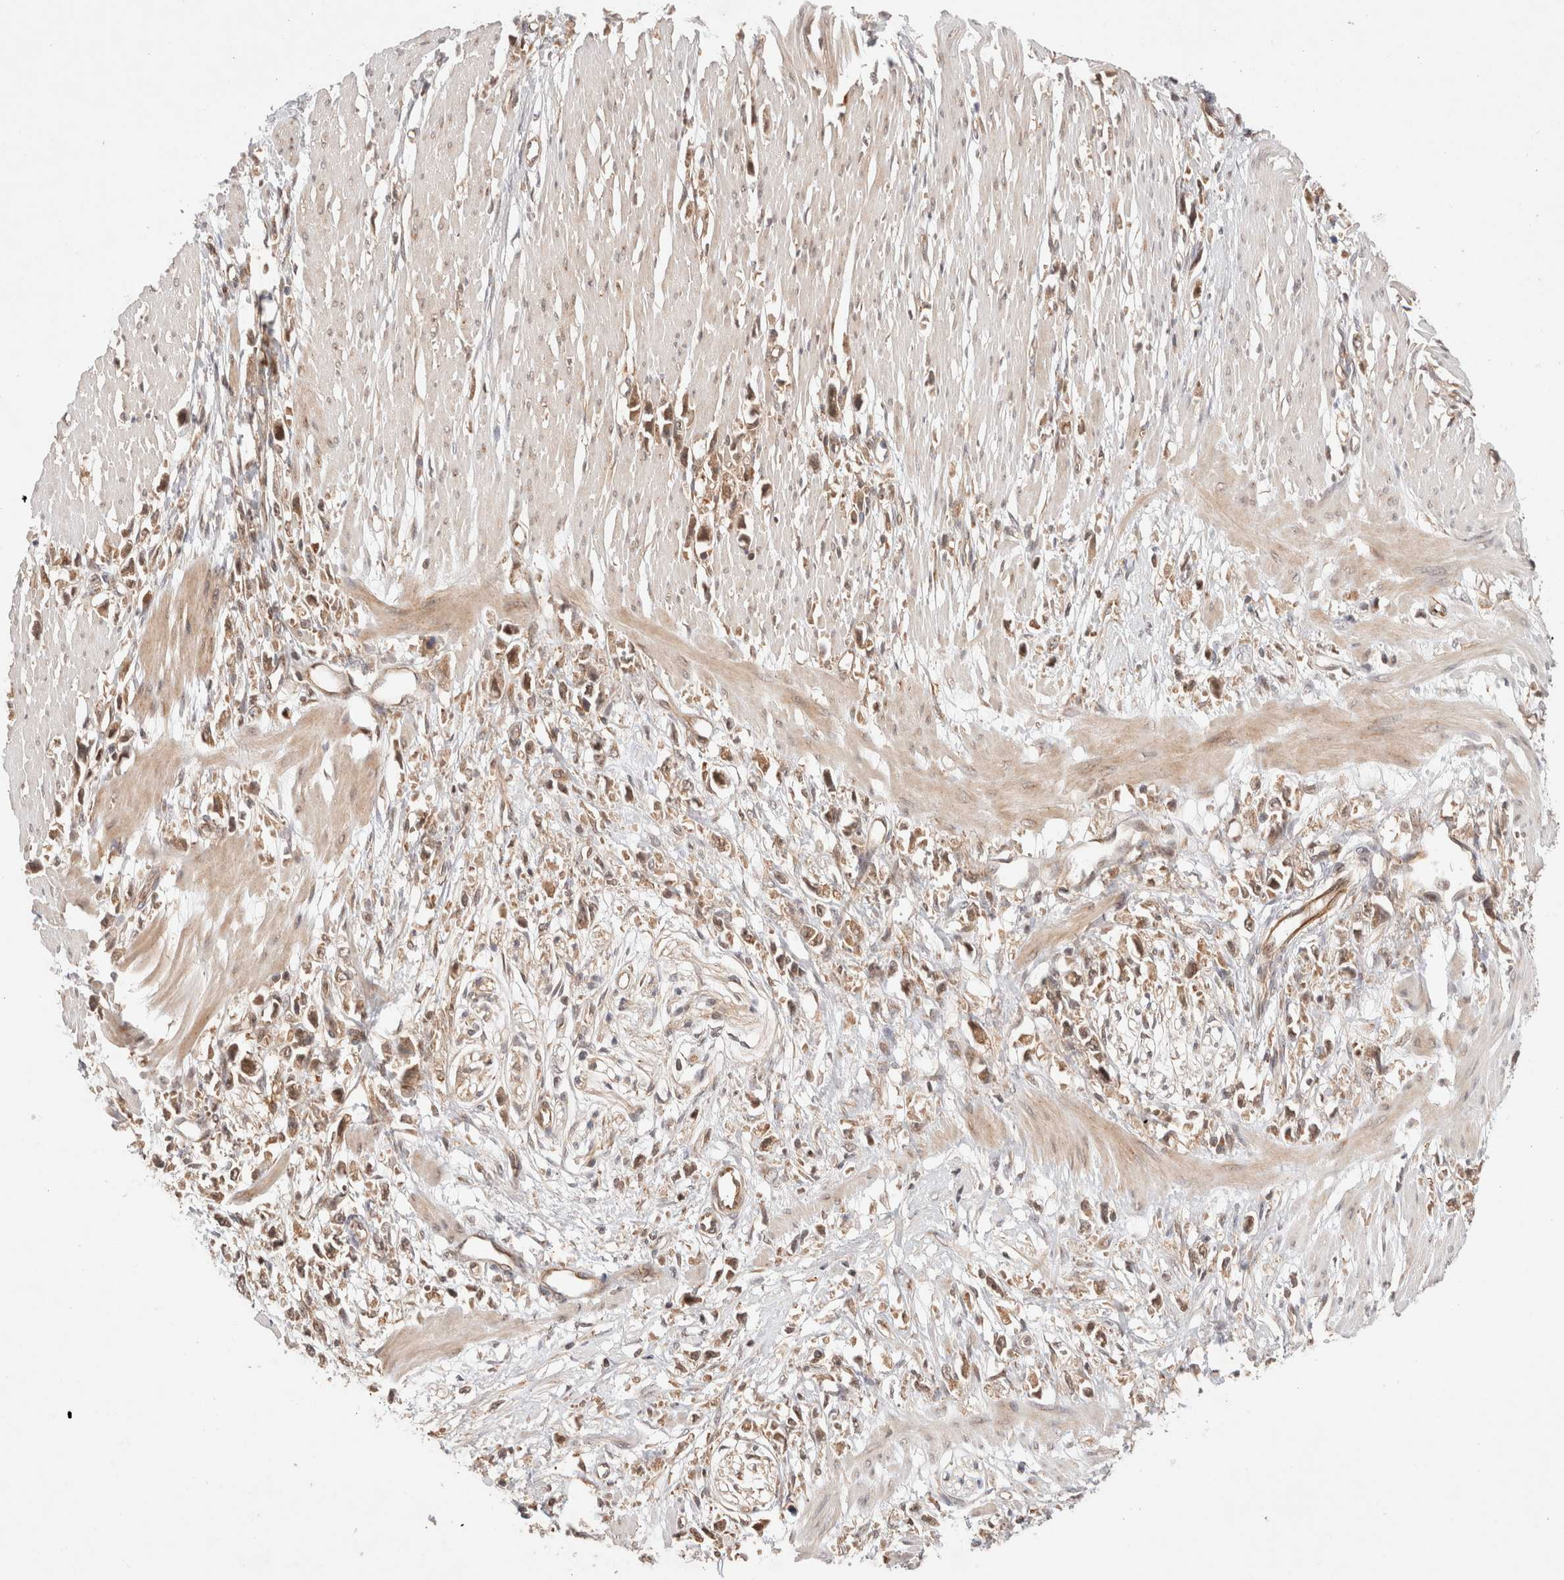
{"staining": {"intensity": "moderate", "quantity": ">75%", "location": "cytoplasmic/membranous,nuclear"}, "tissue": "stomach cancer", "cell_type": "Tumor cells", "image_type": "cancer", "snomed": [{"axis": "morphology", "description": "Adenocarcinoma, NOS"}, {"axis": "topography", "description": "Stomach"}], "caption": "A high-resolution histopathology image shows immunohistochemistry staining of stomach cancer (adenocarcinoma), which exhibits moderate cytoplasmic/membranous and nuclear positivity in about >75% of tumor cells.", "gene": "SIKE1", "patient": {"sex": "female", "age": 59}}